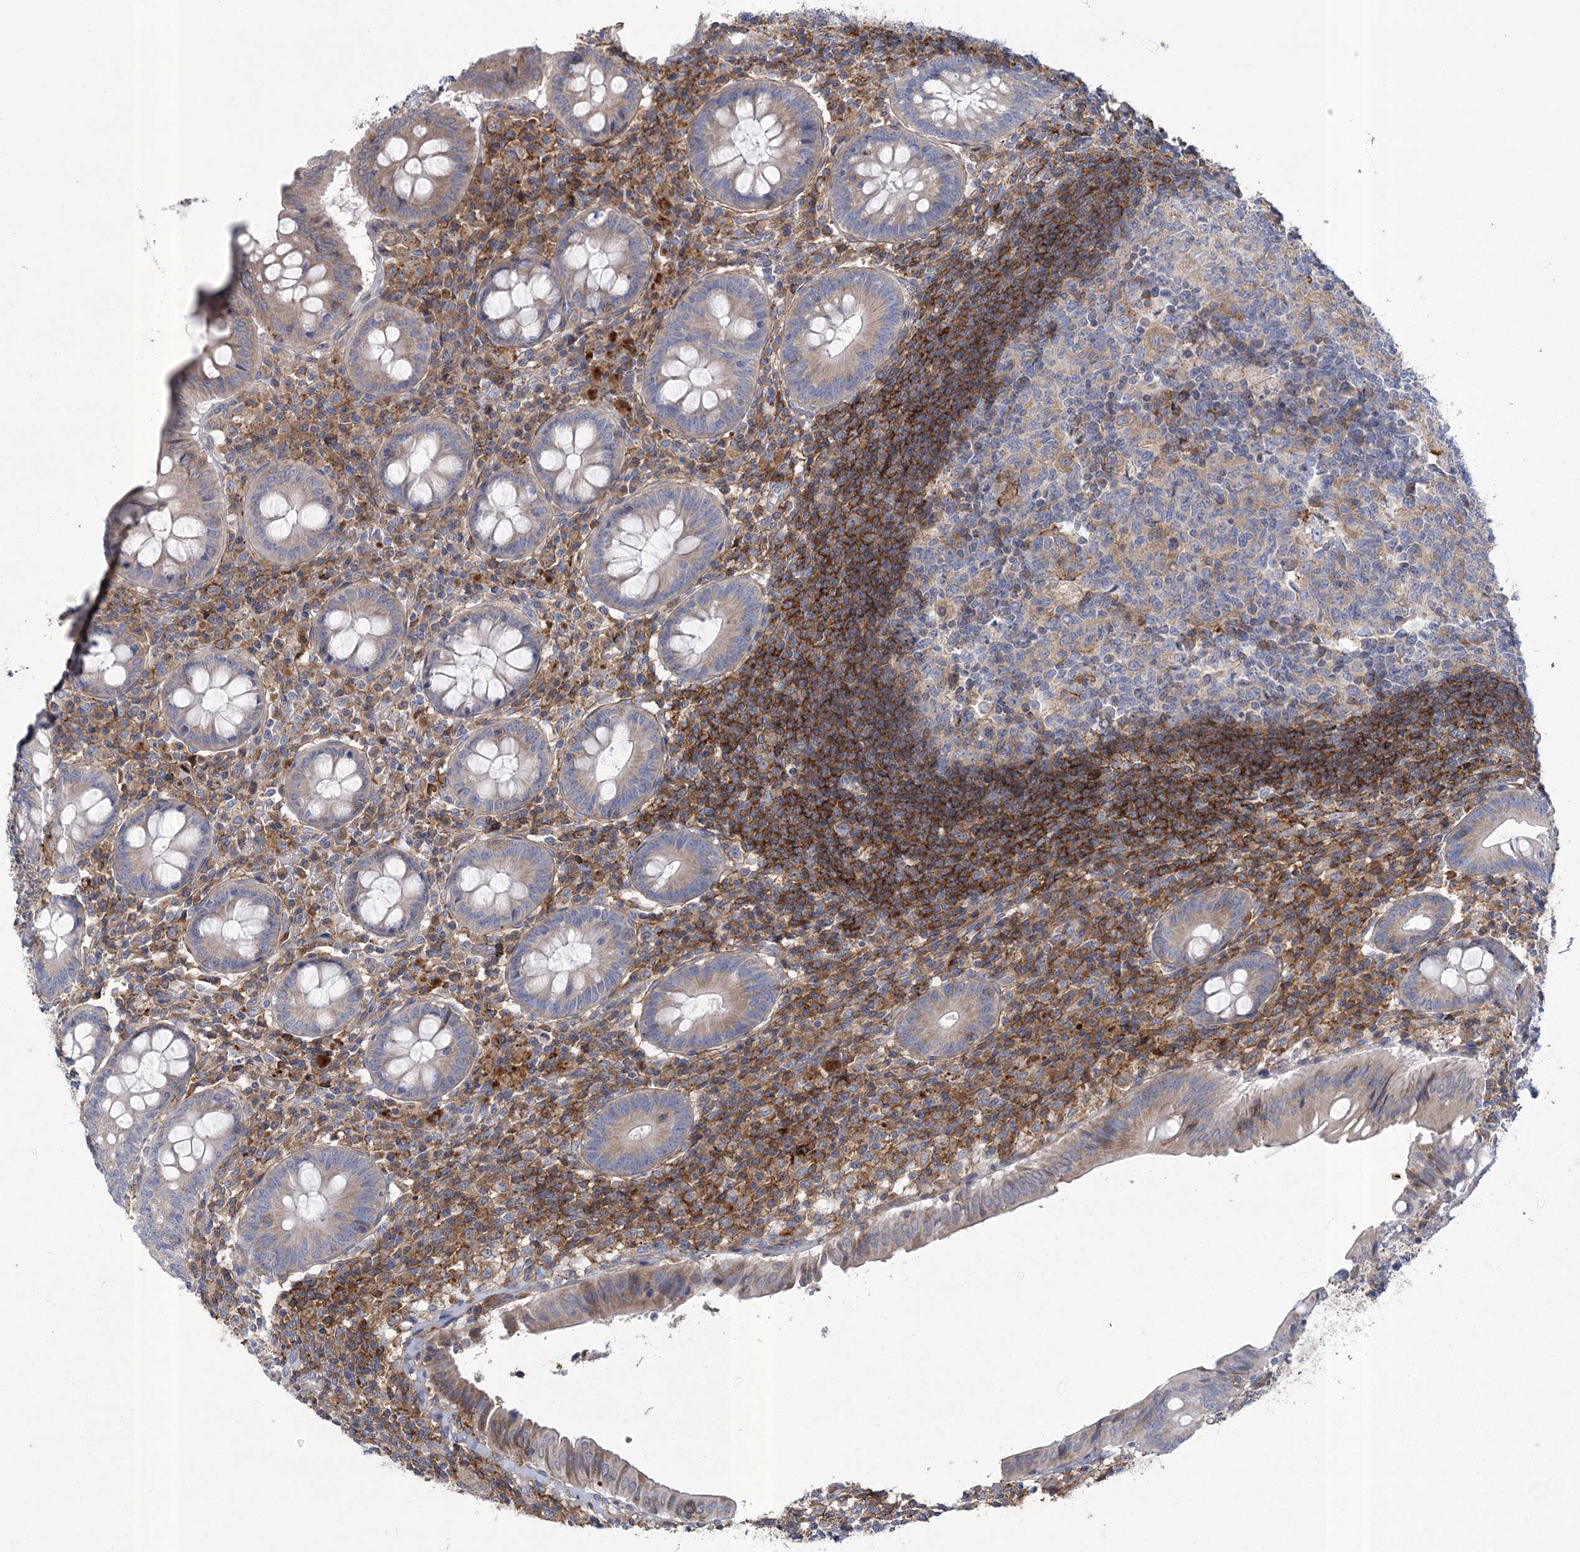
{"staining": {"intensity": "moderate", "quantity": "<25%", "location": "cytoplasmic/membranous"}, "tissue": "appendix", "cell_type": "Glandular cells", "image_type": "normal", "snomed": [{"axis": "morphology", "description": "Normal tissue, NOS"}, {"axis": "topography", "description": "Appendix"}], "caption": "This histopathology image demonstrates immunohistochemistry (IHC) staining of normal human appendix, with low moderate cytoplasmic/membranous staining in approximately <25% of glandular cells.", "gene": "ARSJ", "patient": {"sex": "female", "age": 54}}